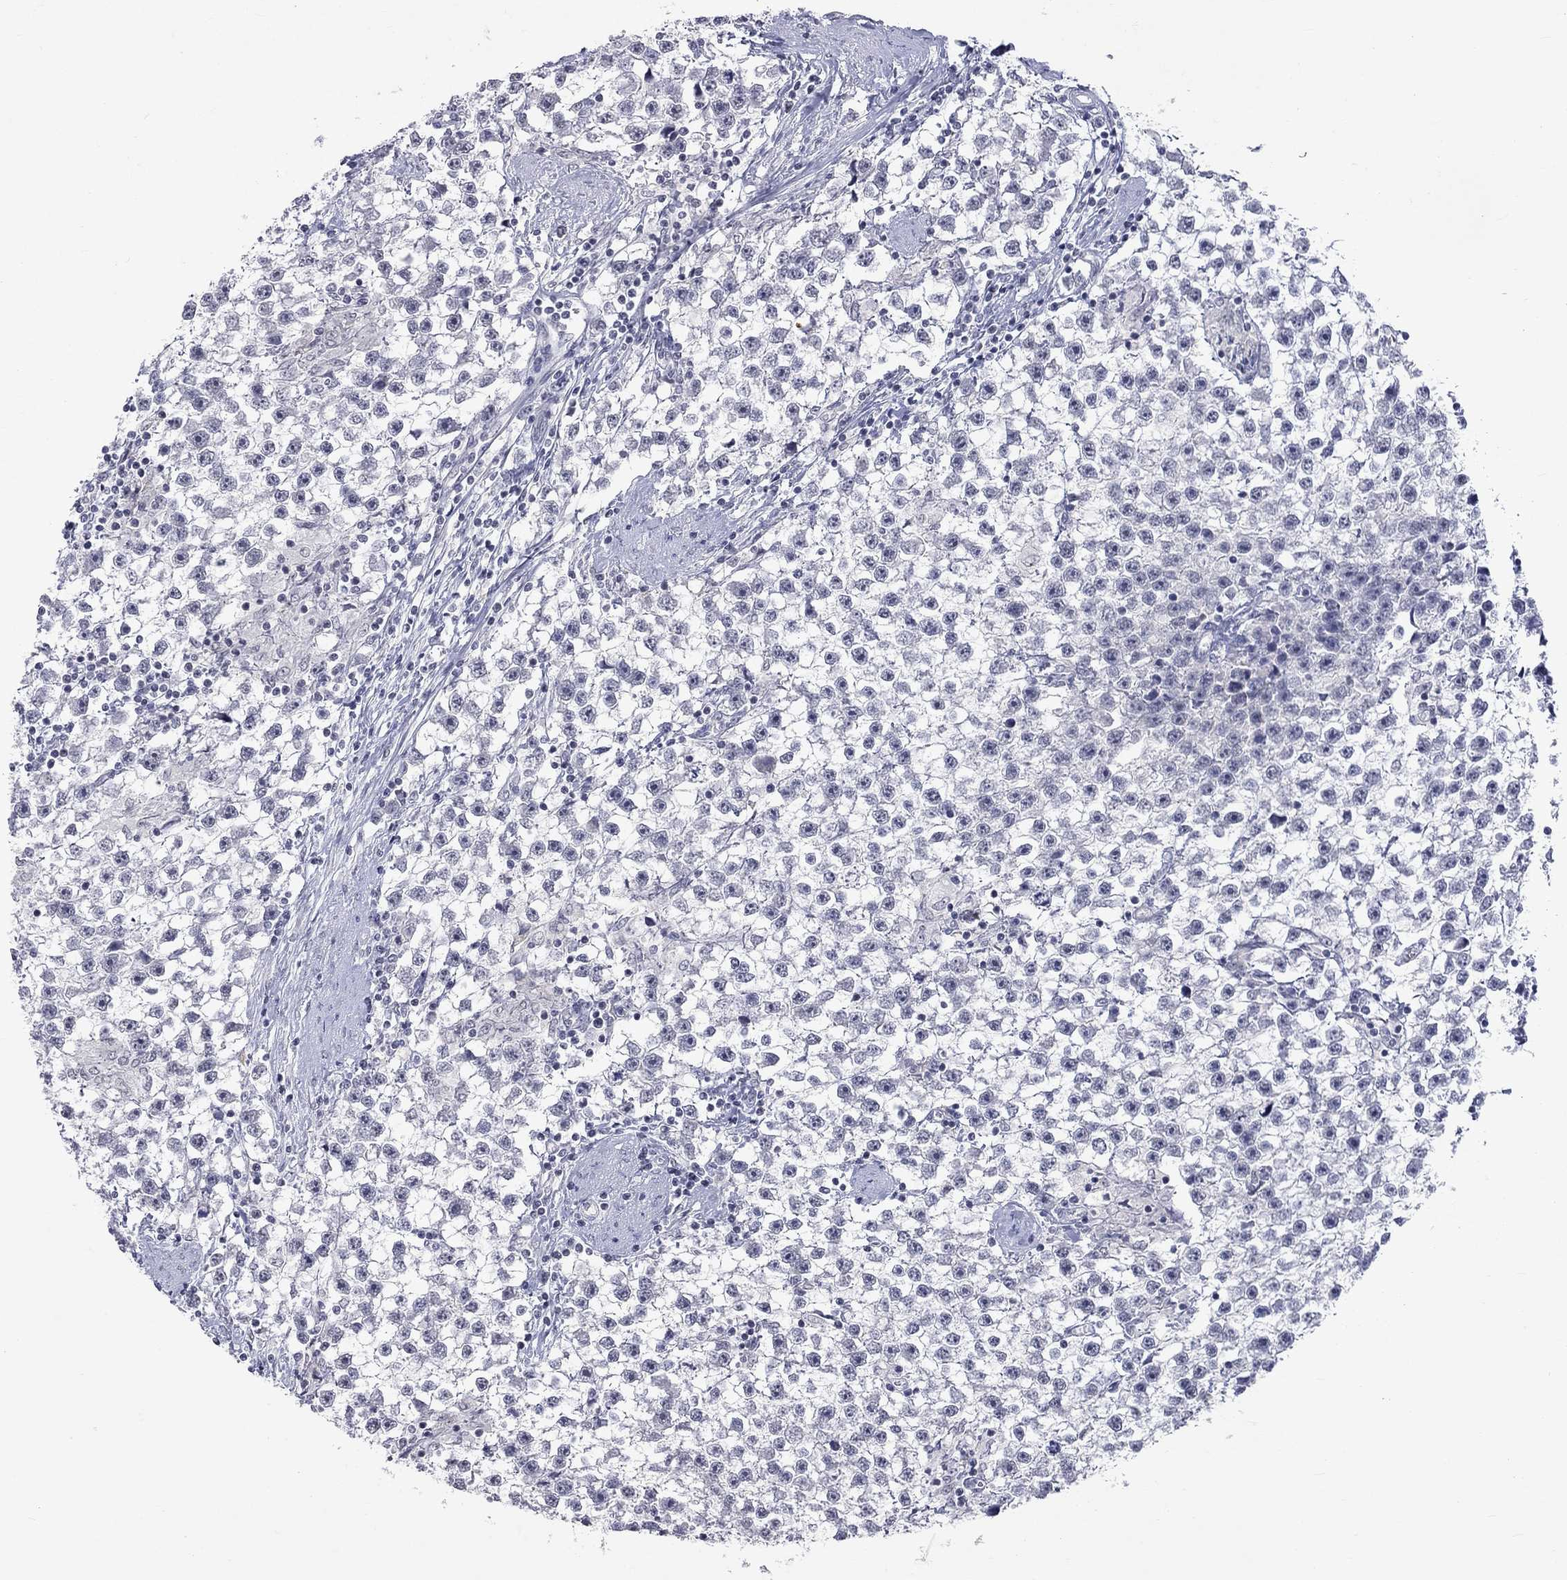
{"staining": {"intensity": "negative", "quantity": "none", "location": "none"}, "tissue": "testis cancer", "cell_type": "Tumor cells", "image_type": "cancer", "snomed": [{"axis": "morphology", "description": "Seminoma, NOS"}, {"axis": "topography", "description": "Testis"}], "caption": "This is an IHC micrograph of human seminoma (testis). There is no positivity in tumor cells.", "gene": "TMEM143", "patient": {"sex": "male", "age": 59}}